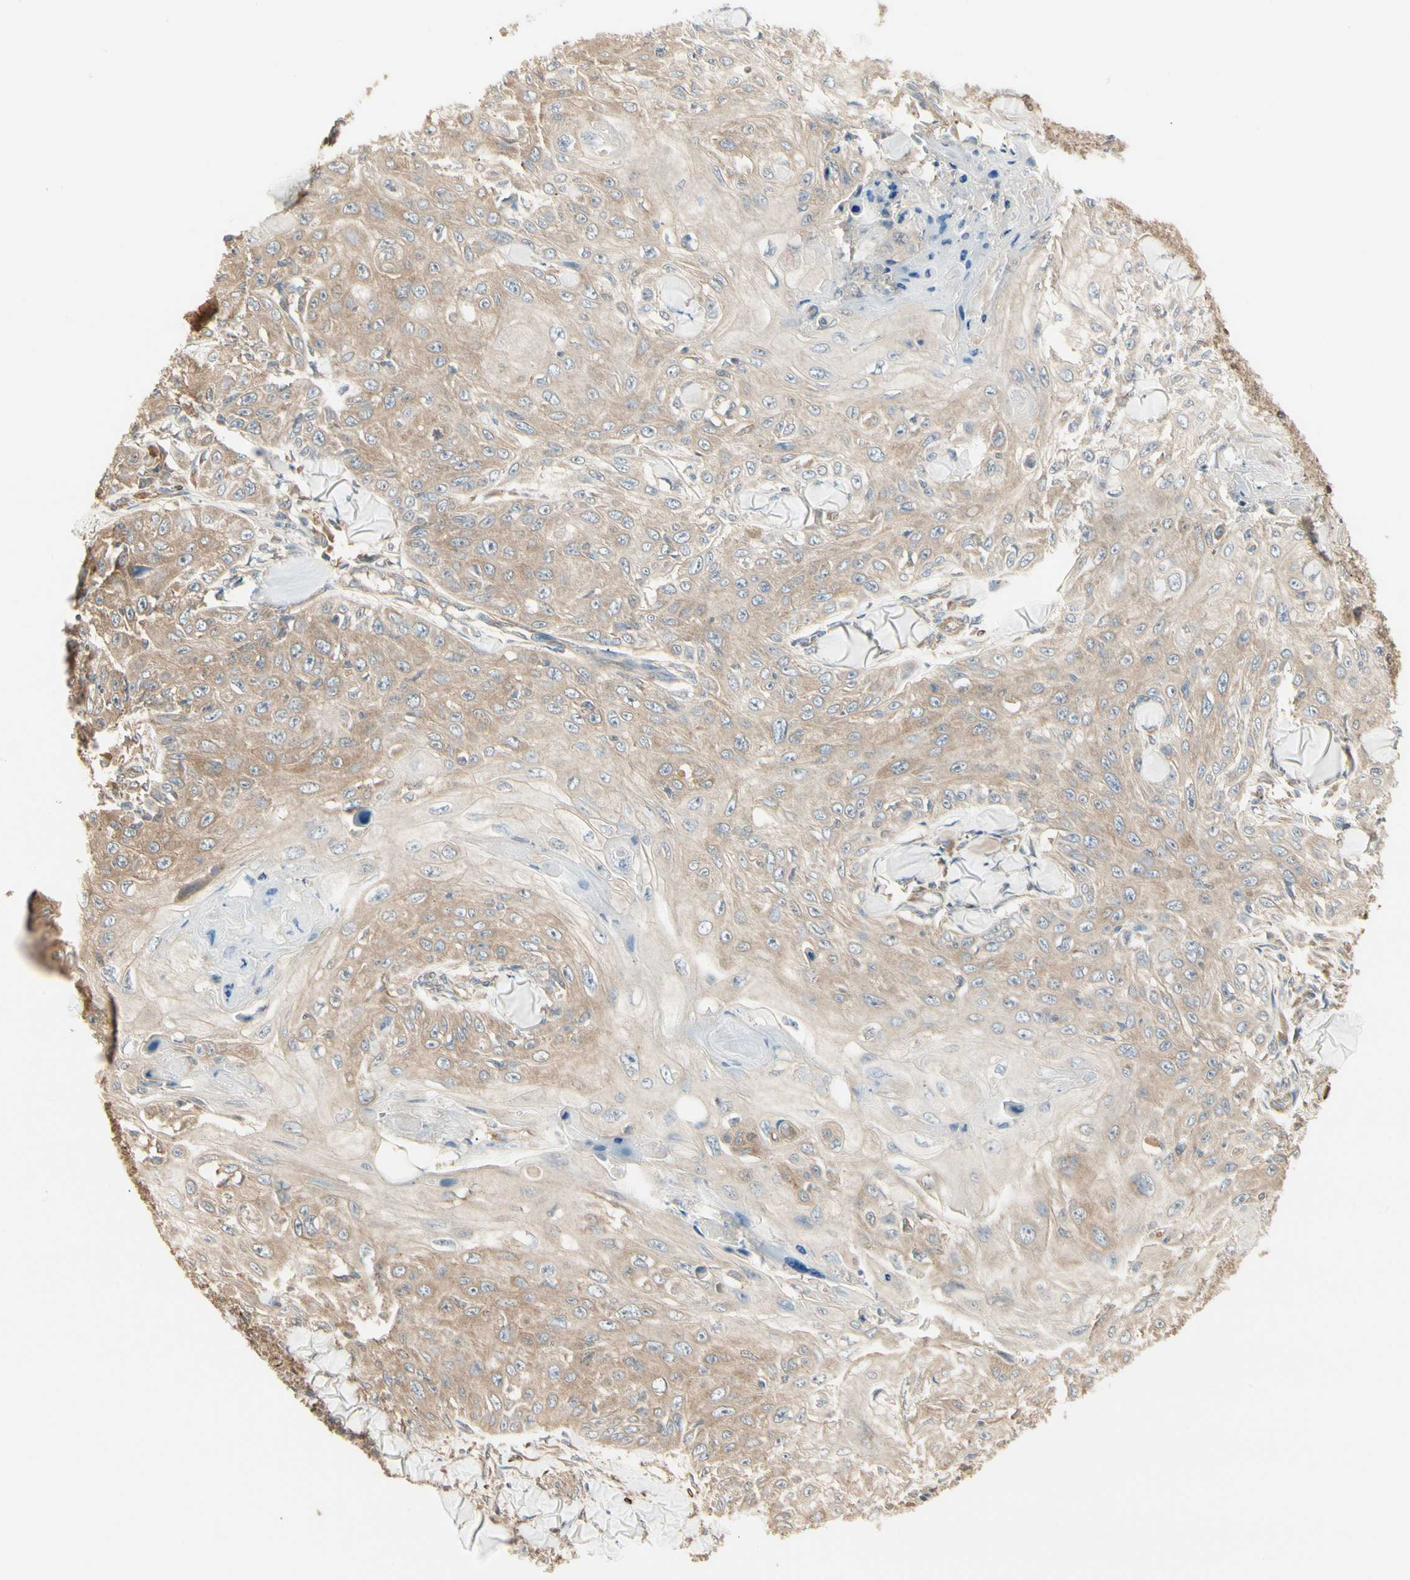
{"staining": {"intensity": "moderate", "quantity": "25%-75%", "location": "cytoplasmic/membranous"}, "tissue": "skin cancer", "cell_type": "Tumor cells", "image_type": "cancer", "snomed": [{"axis": "morphology", "description": "Squamous cell carcinoma, NOS"}, {"axis": "topography", "description": "Skin"}], "caption": "An IHC image of tumor tissue is shown. Protein staining in brown highlights moderate cytoplasmic/membranous positivity in skin cancer (squamous cell carcinoma) within tumor cells.", "gene": "IRAG1", "patient": {"sex": "male", "age": 86}}